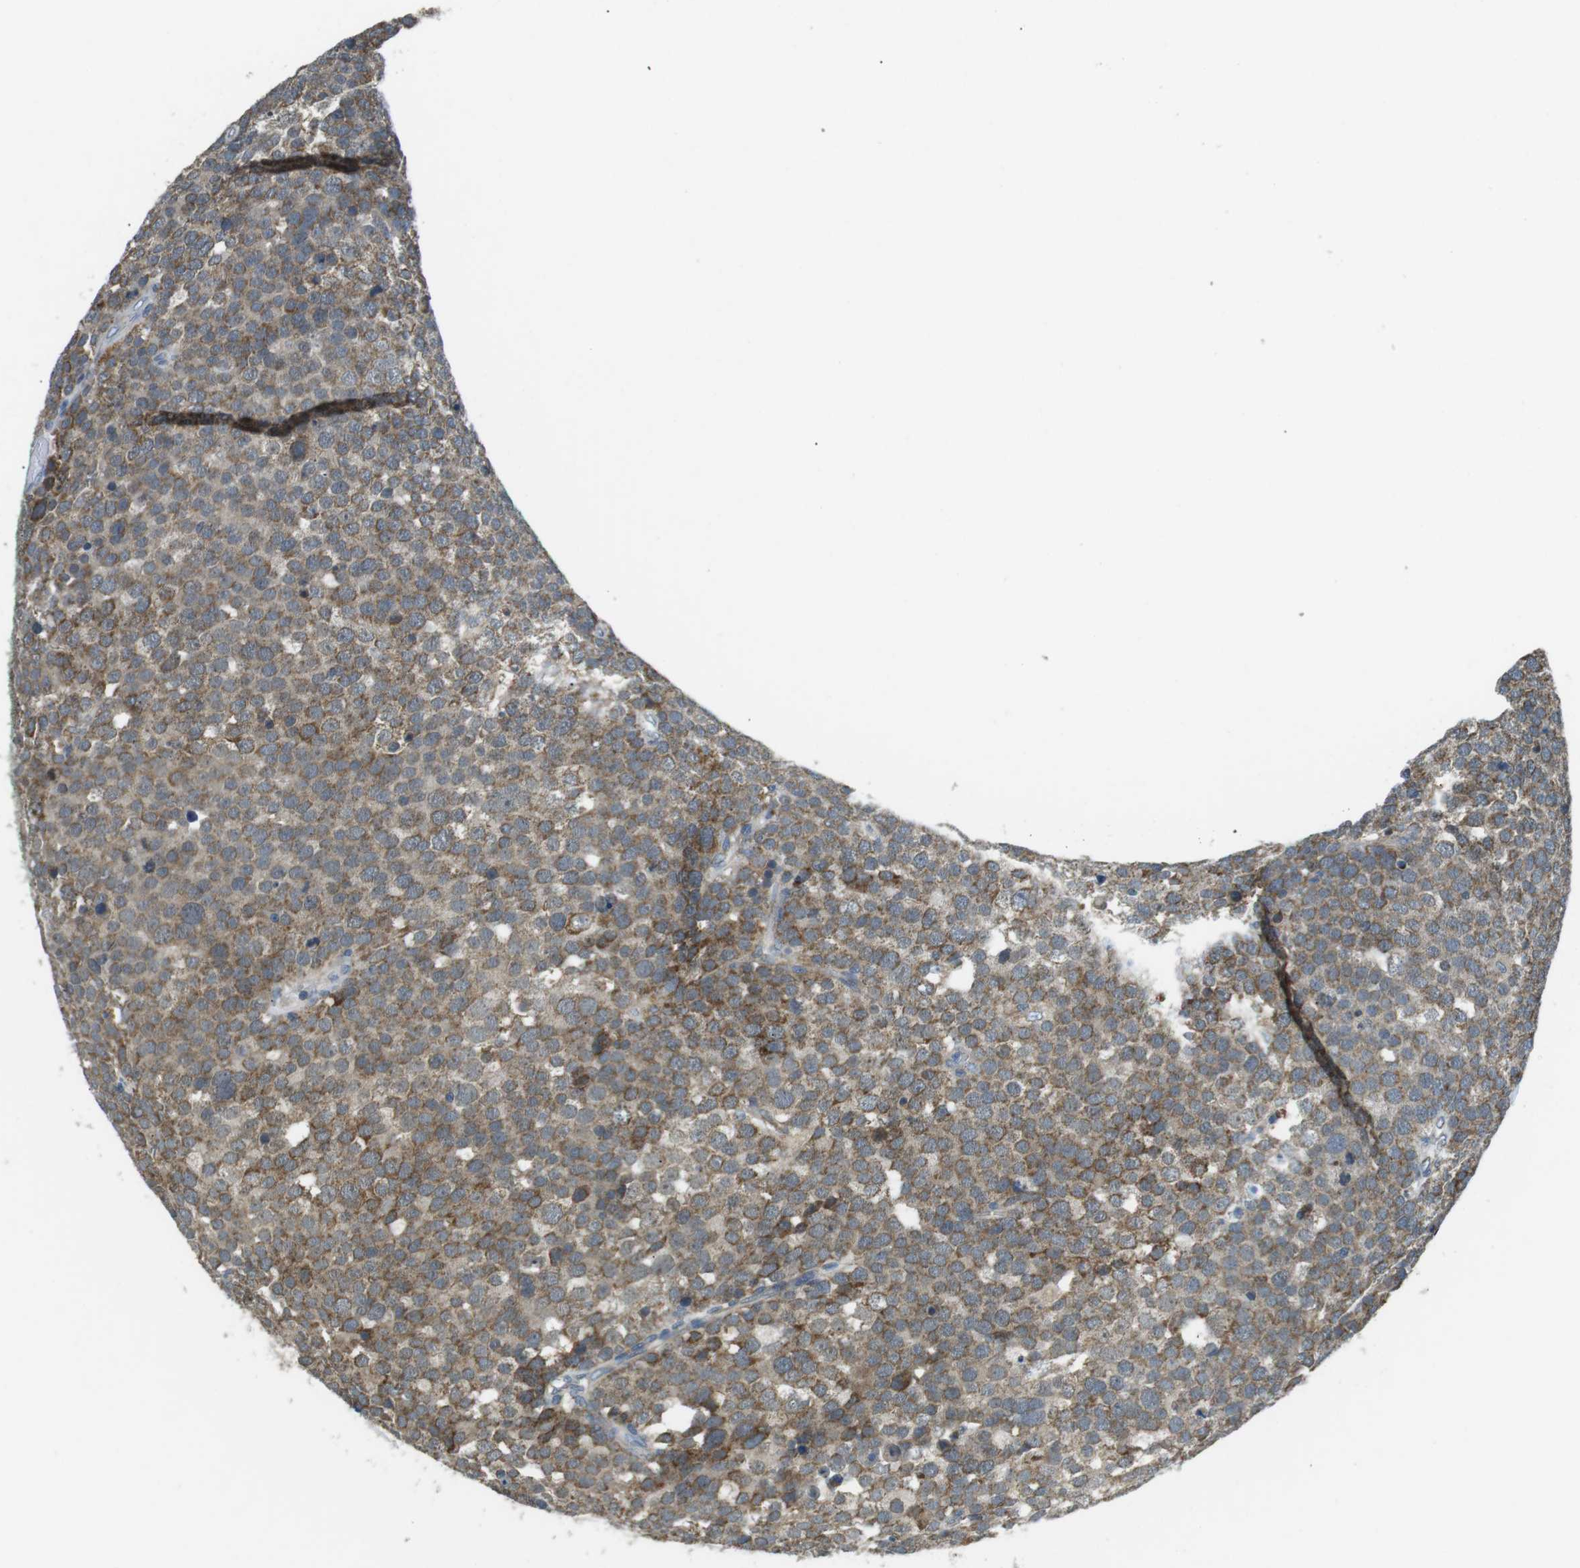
{"staining": {"intensity": "moderate", "quantity": ">75%", "location": "cytoplasmic/membranous"}, "tissue": "testis cancer", "cell_type": "Tumor cells", "image_type": "cancer", "snomed": [{"axis": "morphology", "description": "Seminoma, NOS"}, {"axis": "topography", "description": "Testis"}], "caption": "Immunohistochemical staining of human testis cancer reveals medium levels of moderate cytoplasmic/membranous protein staining in about >75% of tumor cells.", "gene": "BACE1", "patient": {"sex": "male", "age": 71}}